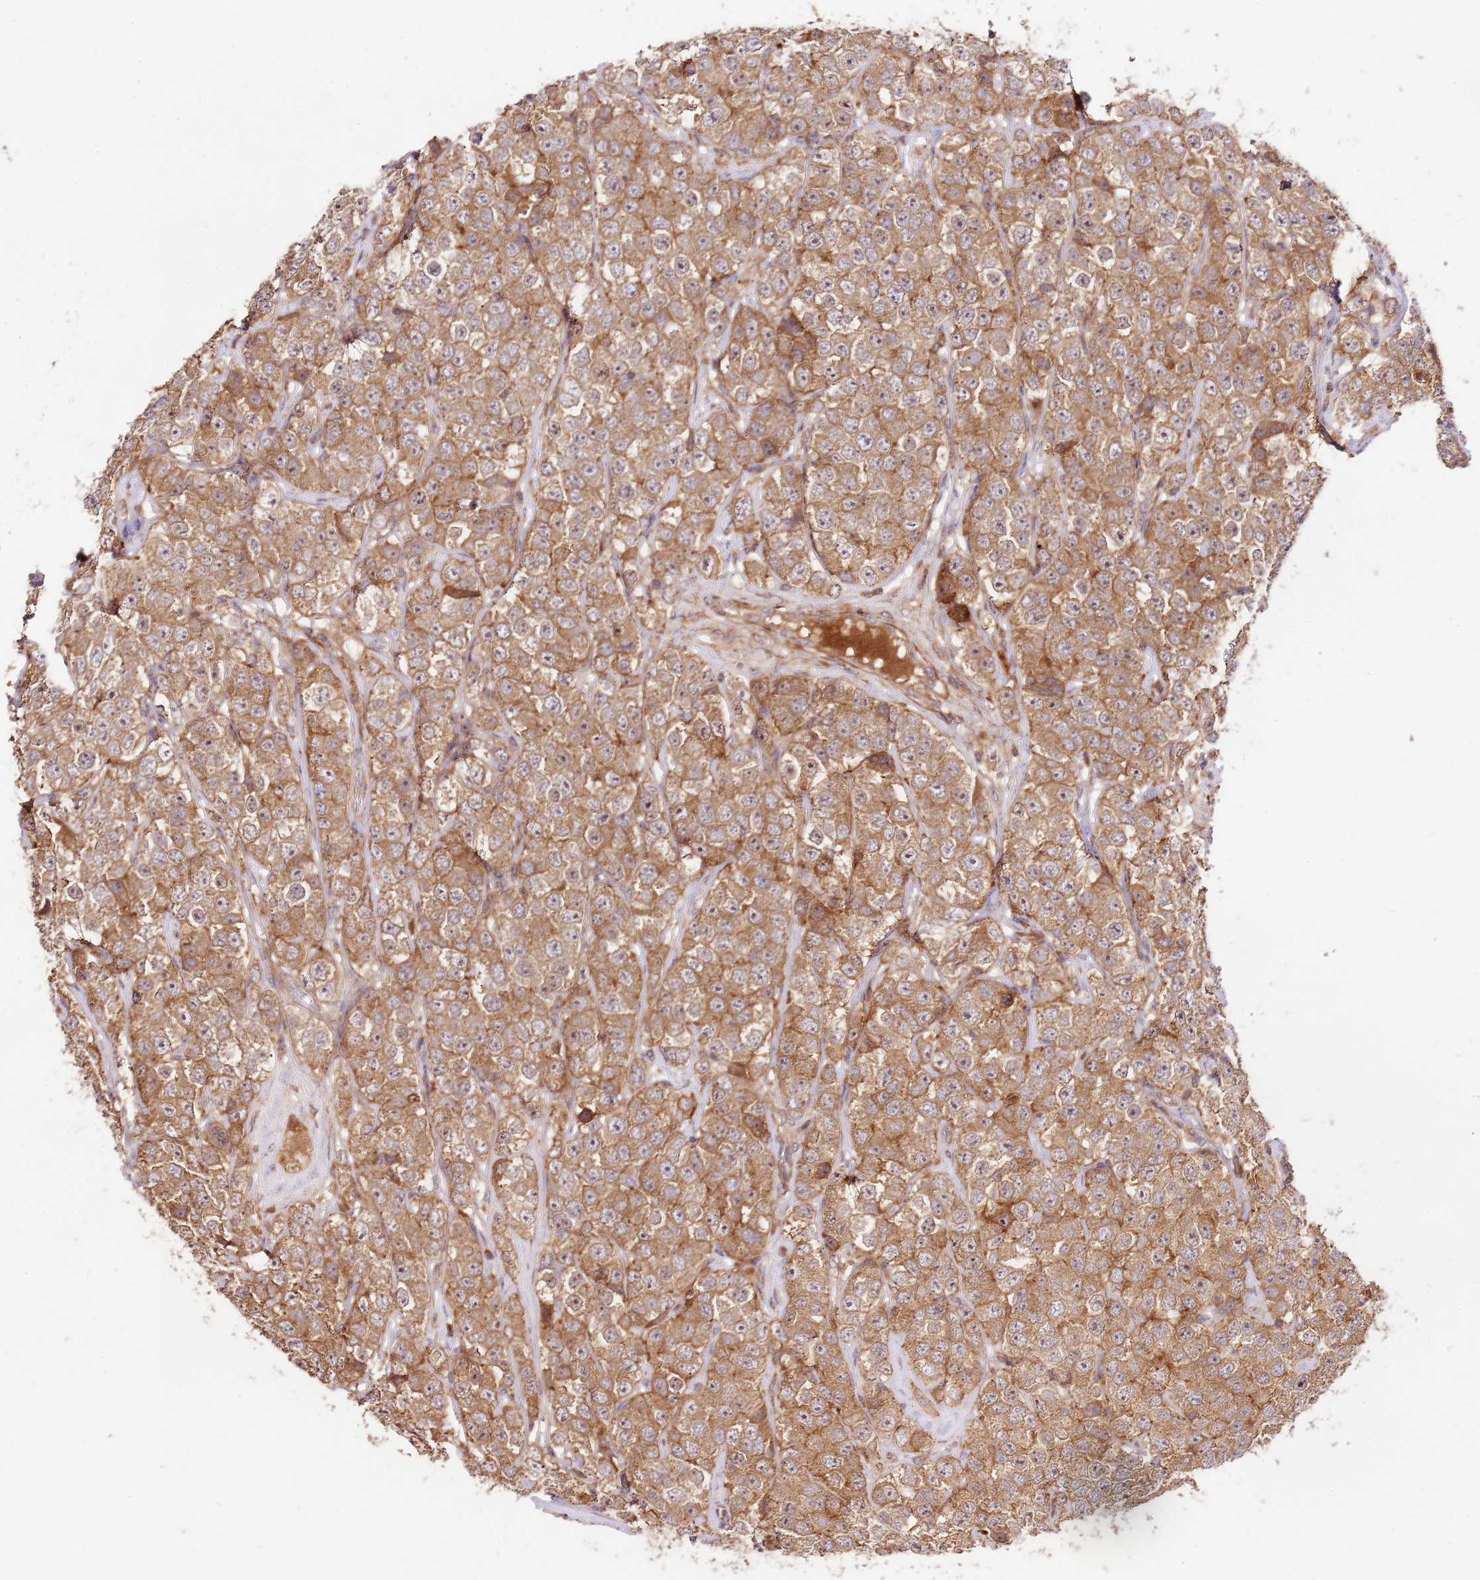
{"staining": {"intensity": "moderate", "quantity": ">75%", "location": "cytoplasmic/membranous"}, "tissue": "testis cancer", "cell_type": "Tumor cells", "image_type": "cancer", "snomed": [{"axis": "morphology", "description": "Seminoma, NOS"}, {"axis": "topography", "description": "Testis"}], "caption": "A brown stain shows moderate cytoplasmic/membranous positivity of a protein in human testis seminoma tumor cells. (DAB (3,3'-diaminobenzidine) = brown stain, brightfield microscopy at high magnification).", "gene": "GAREM1", "patient": {"sex": "male", "age": 28}}